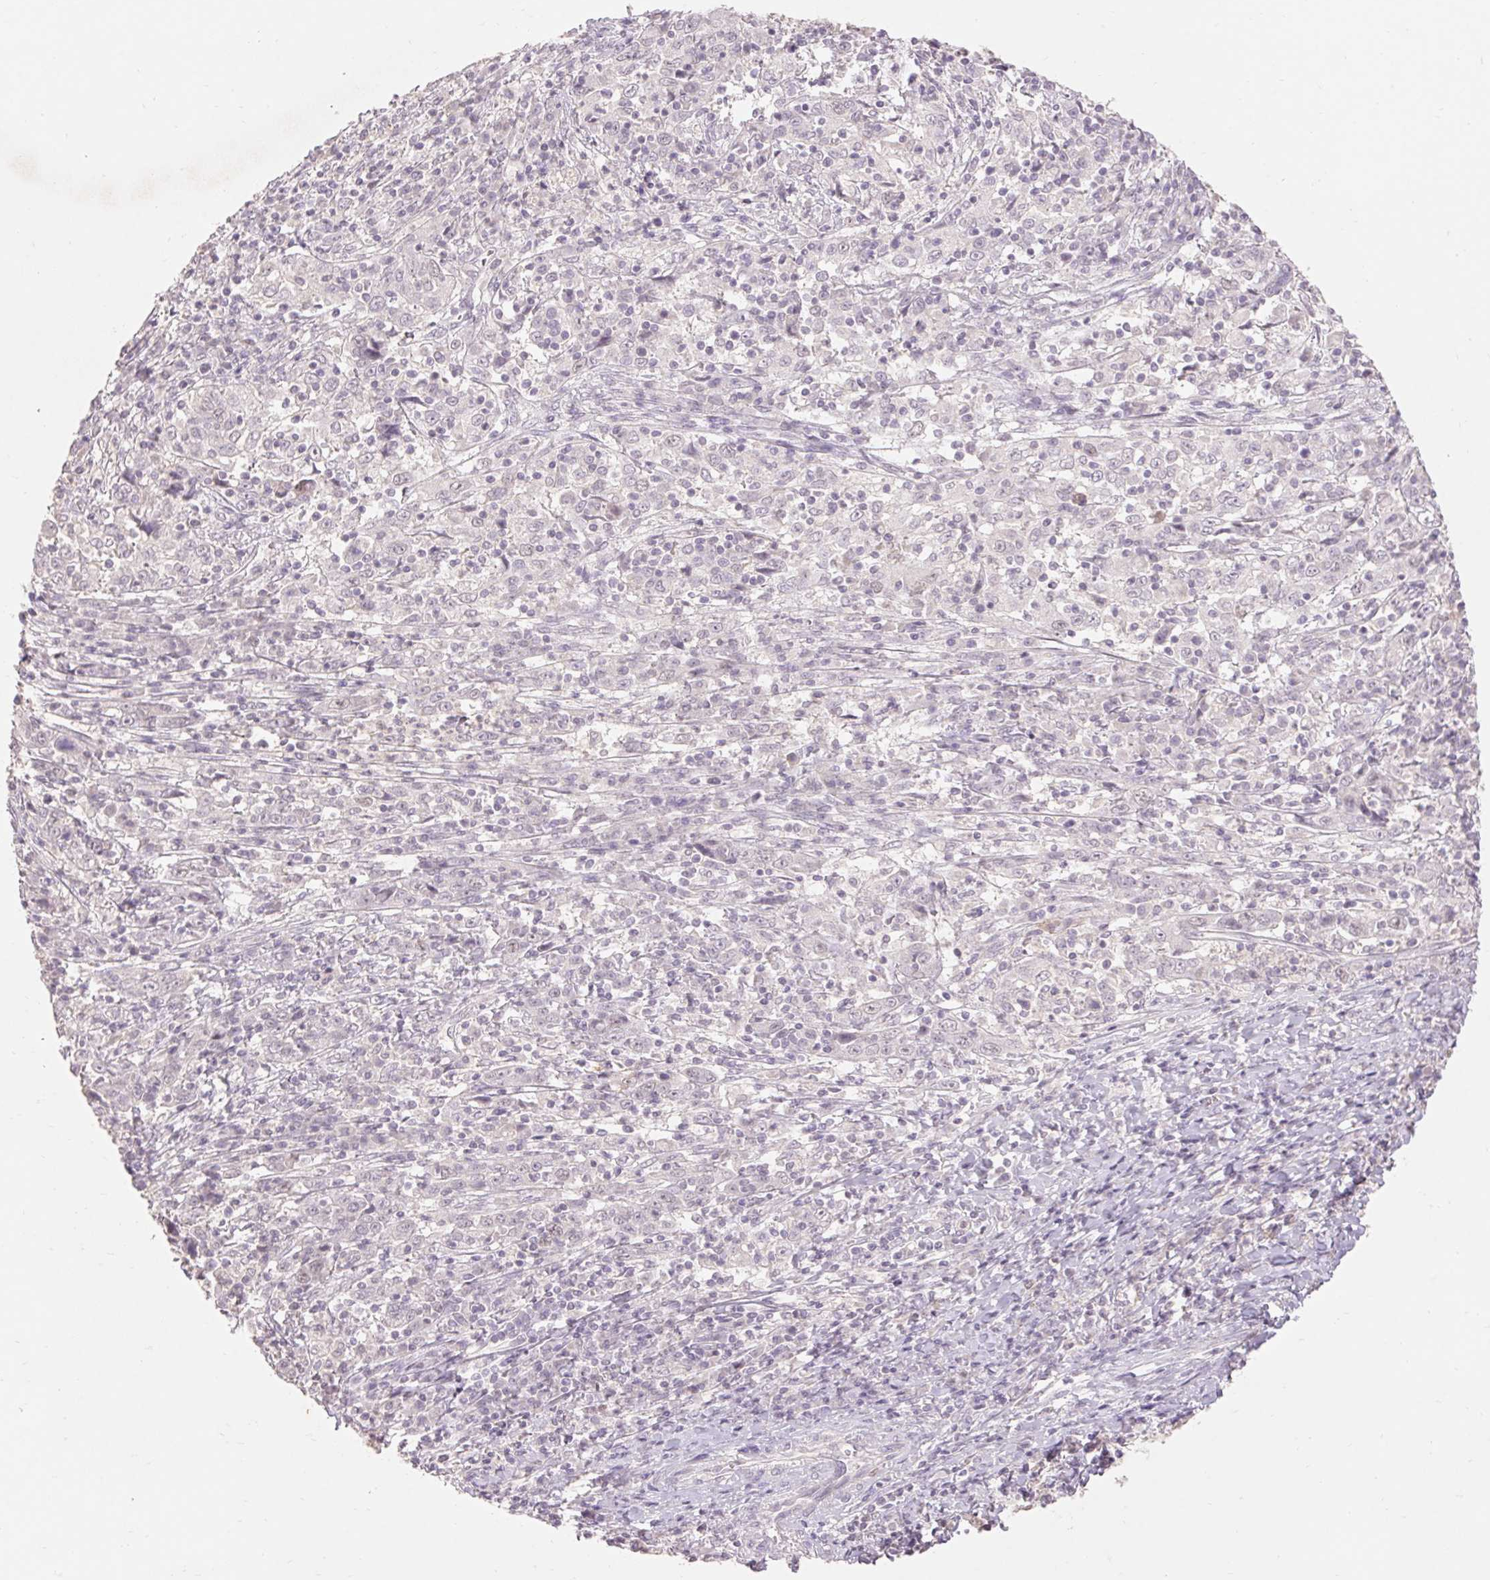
{"staining": {"intensity": "negative", "quantity": "none", "location": "none"}, "tissue": "cervical cancer", "cell_type": "Tumor cells", "image_type": "cancer", "snomed": [{"axis": "morphology", "description": "Squamous cell carcinoma, NOS"}, {"axis": "topography", "description": "Cervix"}], "caption": "Tumor cells are negative for protein expression in human cervical cancer (squamous cell carcinoma).", "gene": "SKP2", "patient": {"sex": "female", "age": 46}}